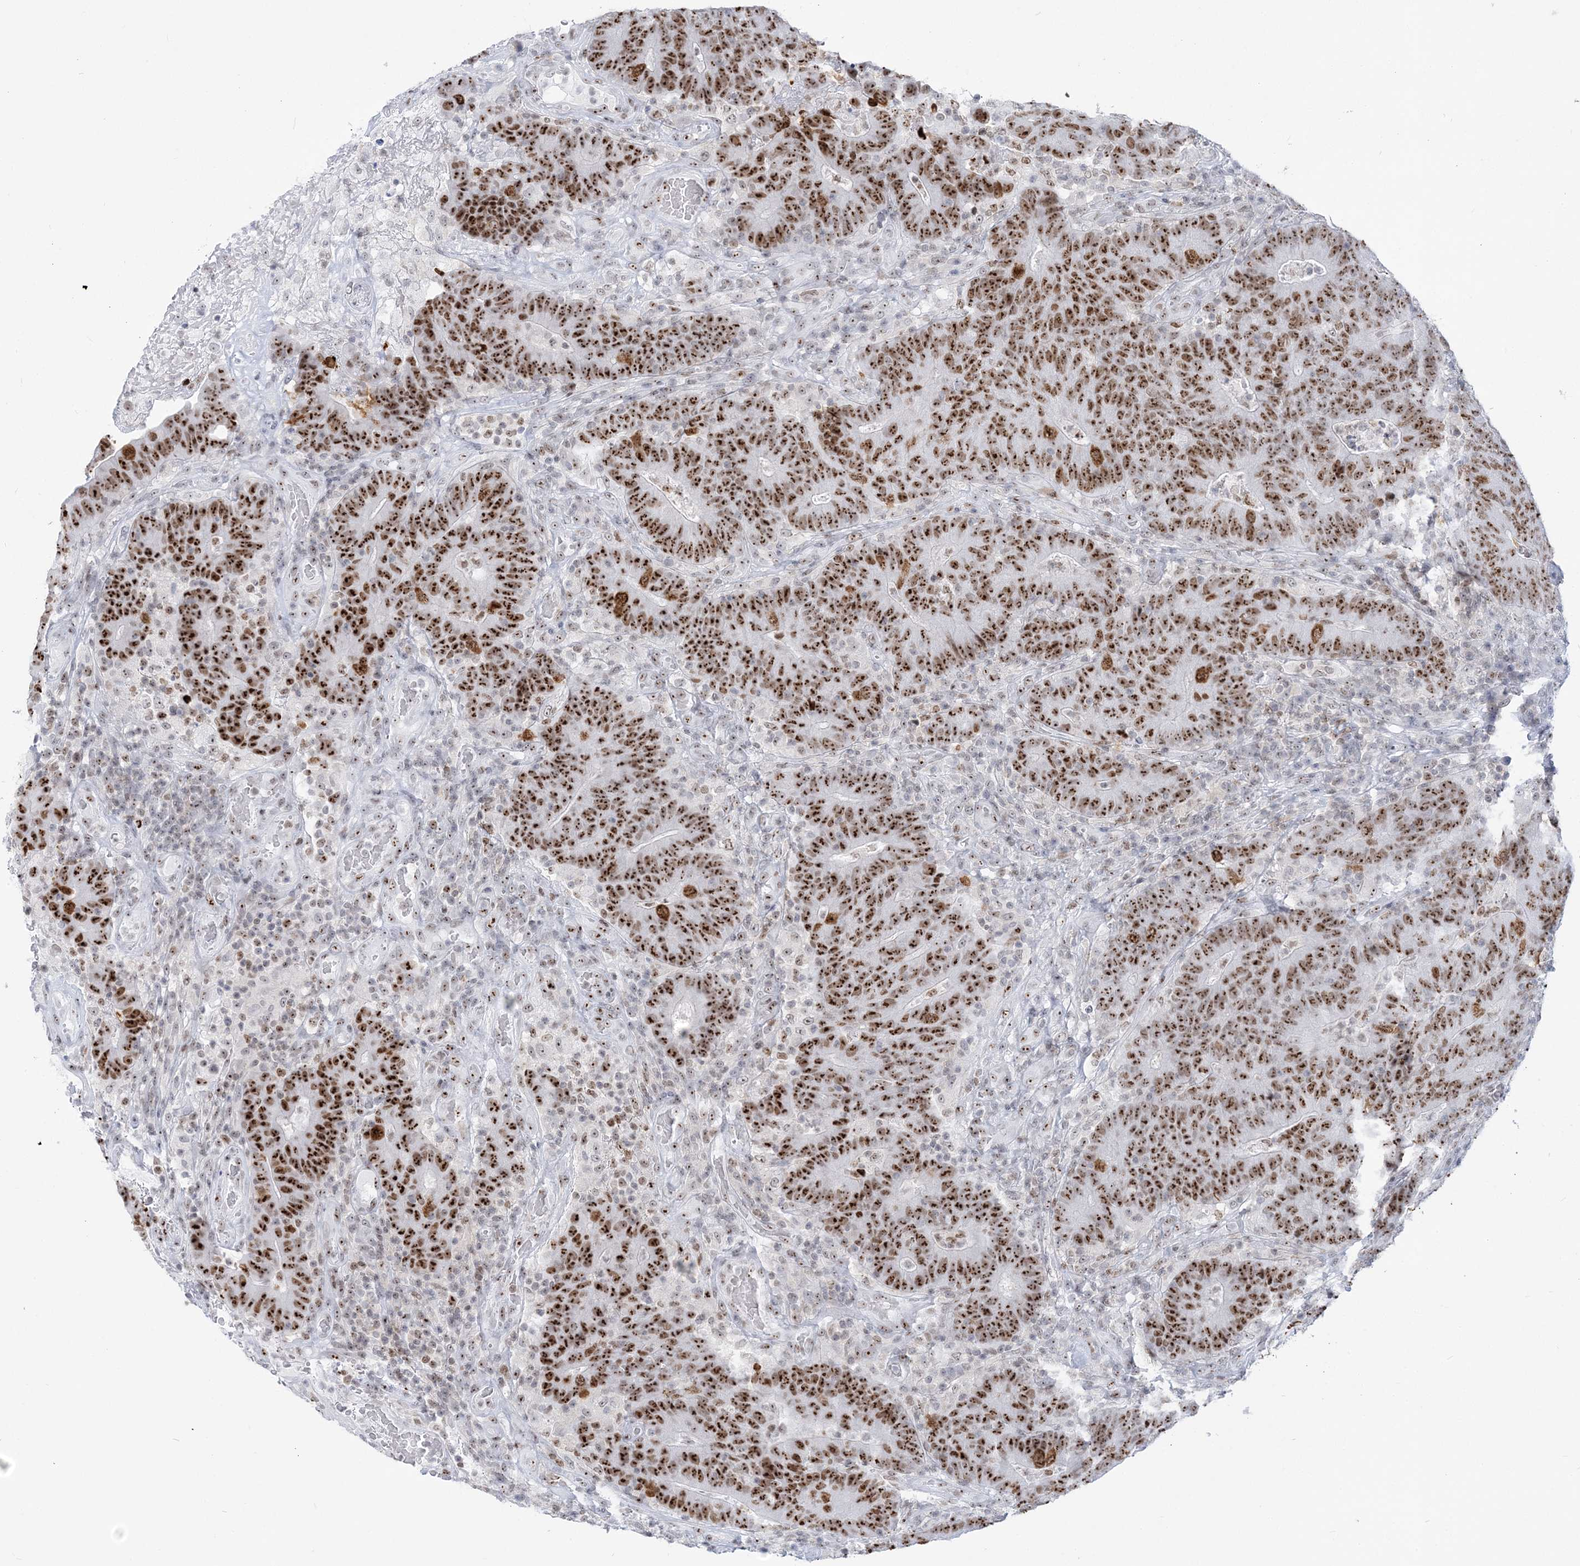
{"staining": {"intensity": "strong", "quantity": ">75%", "location": "nuclear"}, "tissue": "colorectal cancer", "cell_type": "Tumor cells", "image_type": "cancer", "snomed": [{"axis": "morphology", "description": "Normal tissue, NOS"}, {"axis": "morphology", "description": "Adenocarcinoma, NOS"}, {"axis": "topography", "description": "Colon"}], "caption": "A brown stain highlights strong nuclear expression of a protein in adenocarcinoma (colorectal) tumor cells.", "gene": "DDX21", "patient": {"sex": "female", "age": 75}}